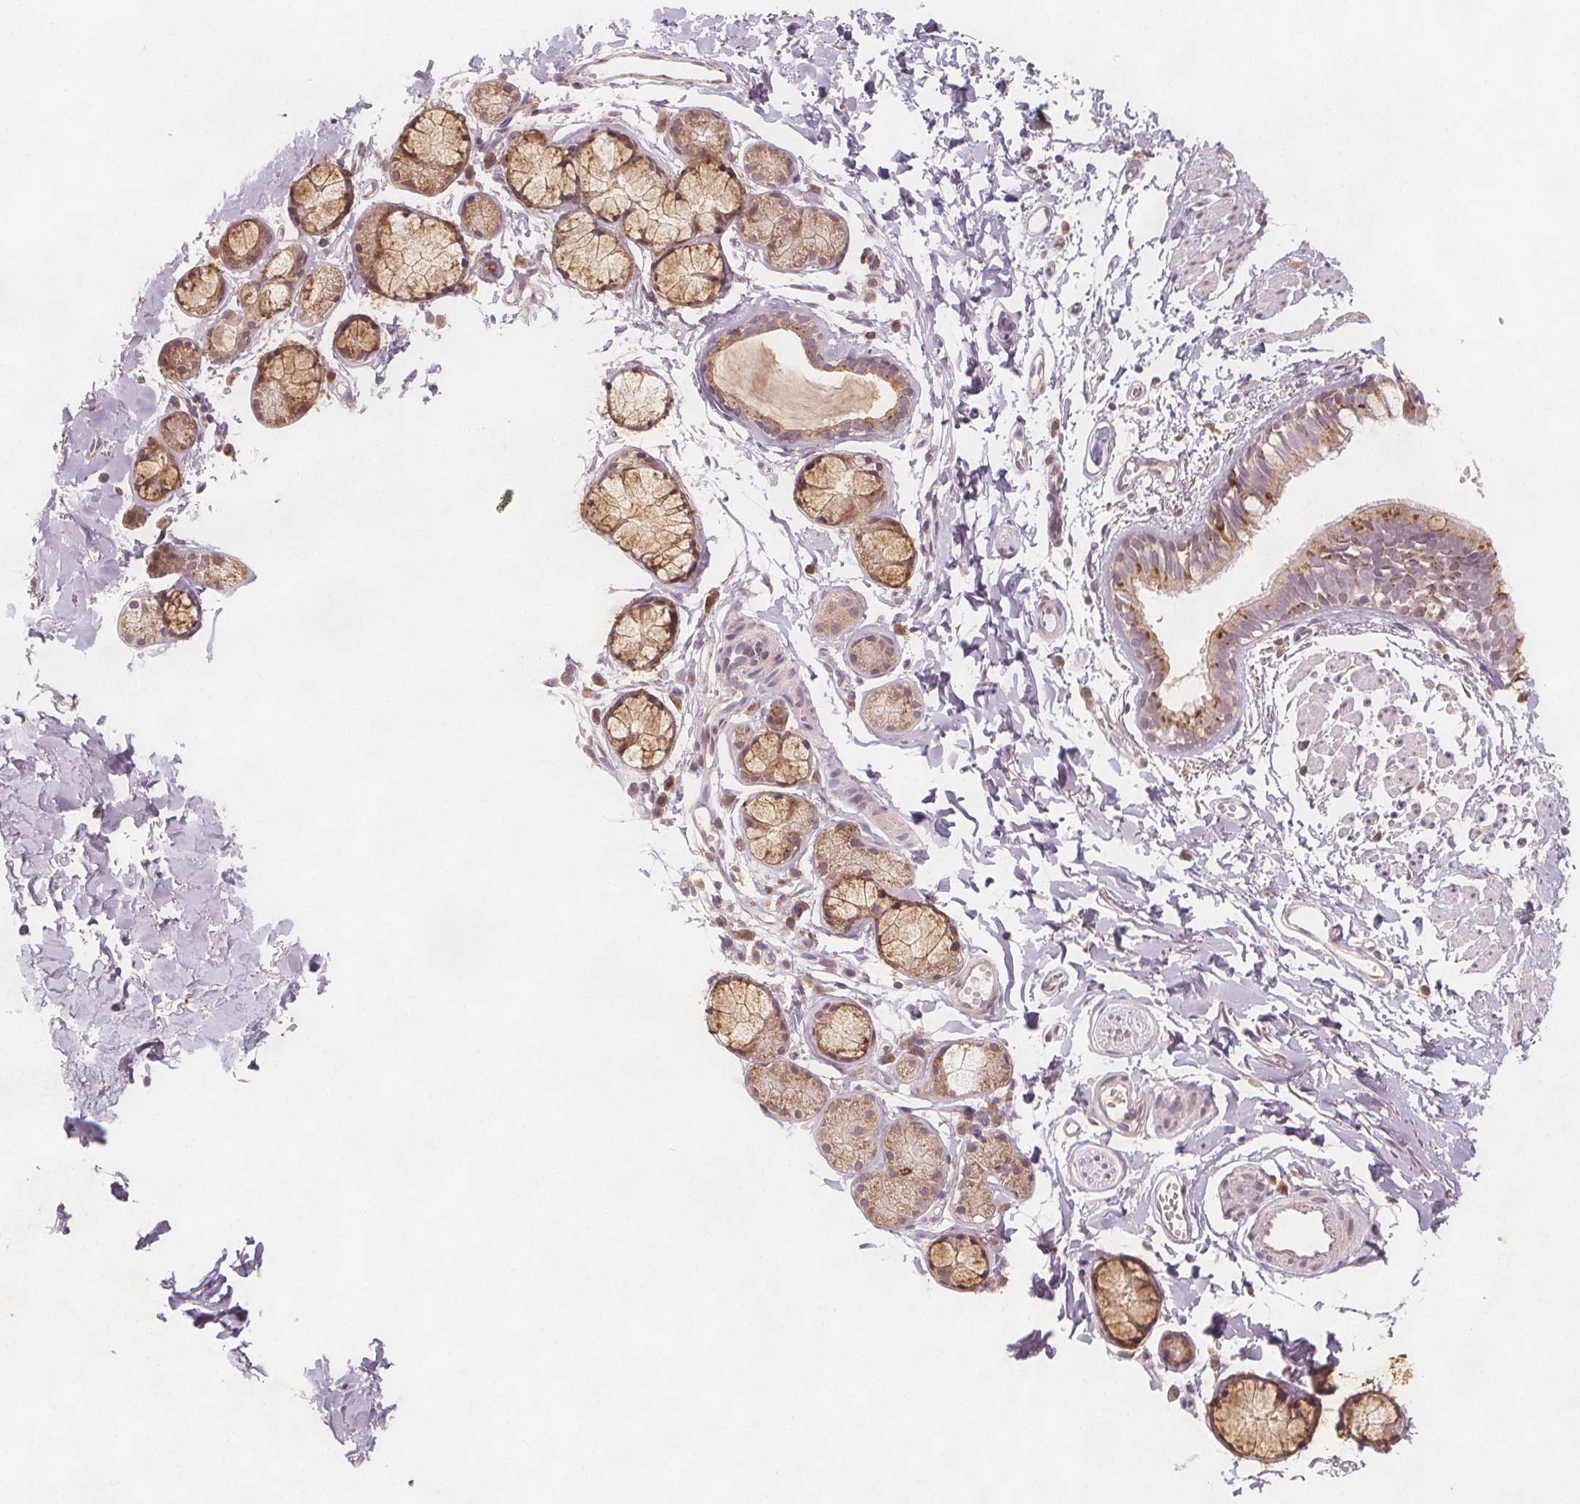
{"staining": {"intensity": "moderate", "quantity": "25%-75%", "location": "cytoplasmic/membranous"}, "tissue": "bronchus", "cell_type": "Respiratory epithelial cells", "image_type": "normal", "snomed": [{"axis": "morphology", "description": "Normal tissue, NOS"}, {"axis": "topography", "description": "Cartilage tissue"}, {"axis": "topography", "description": "Bronchus"}], "caption": "Approximately 25%-75% of respiratory epithelial cells in benign bronchus exhibit moderate cytoplasmic/membranous protein positivity as visualized by brown immunohistochemical staining.", "gene": "NCSTN", "patient": {"sex": "female", "age": 59}}